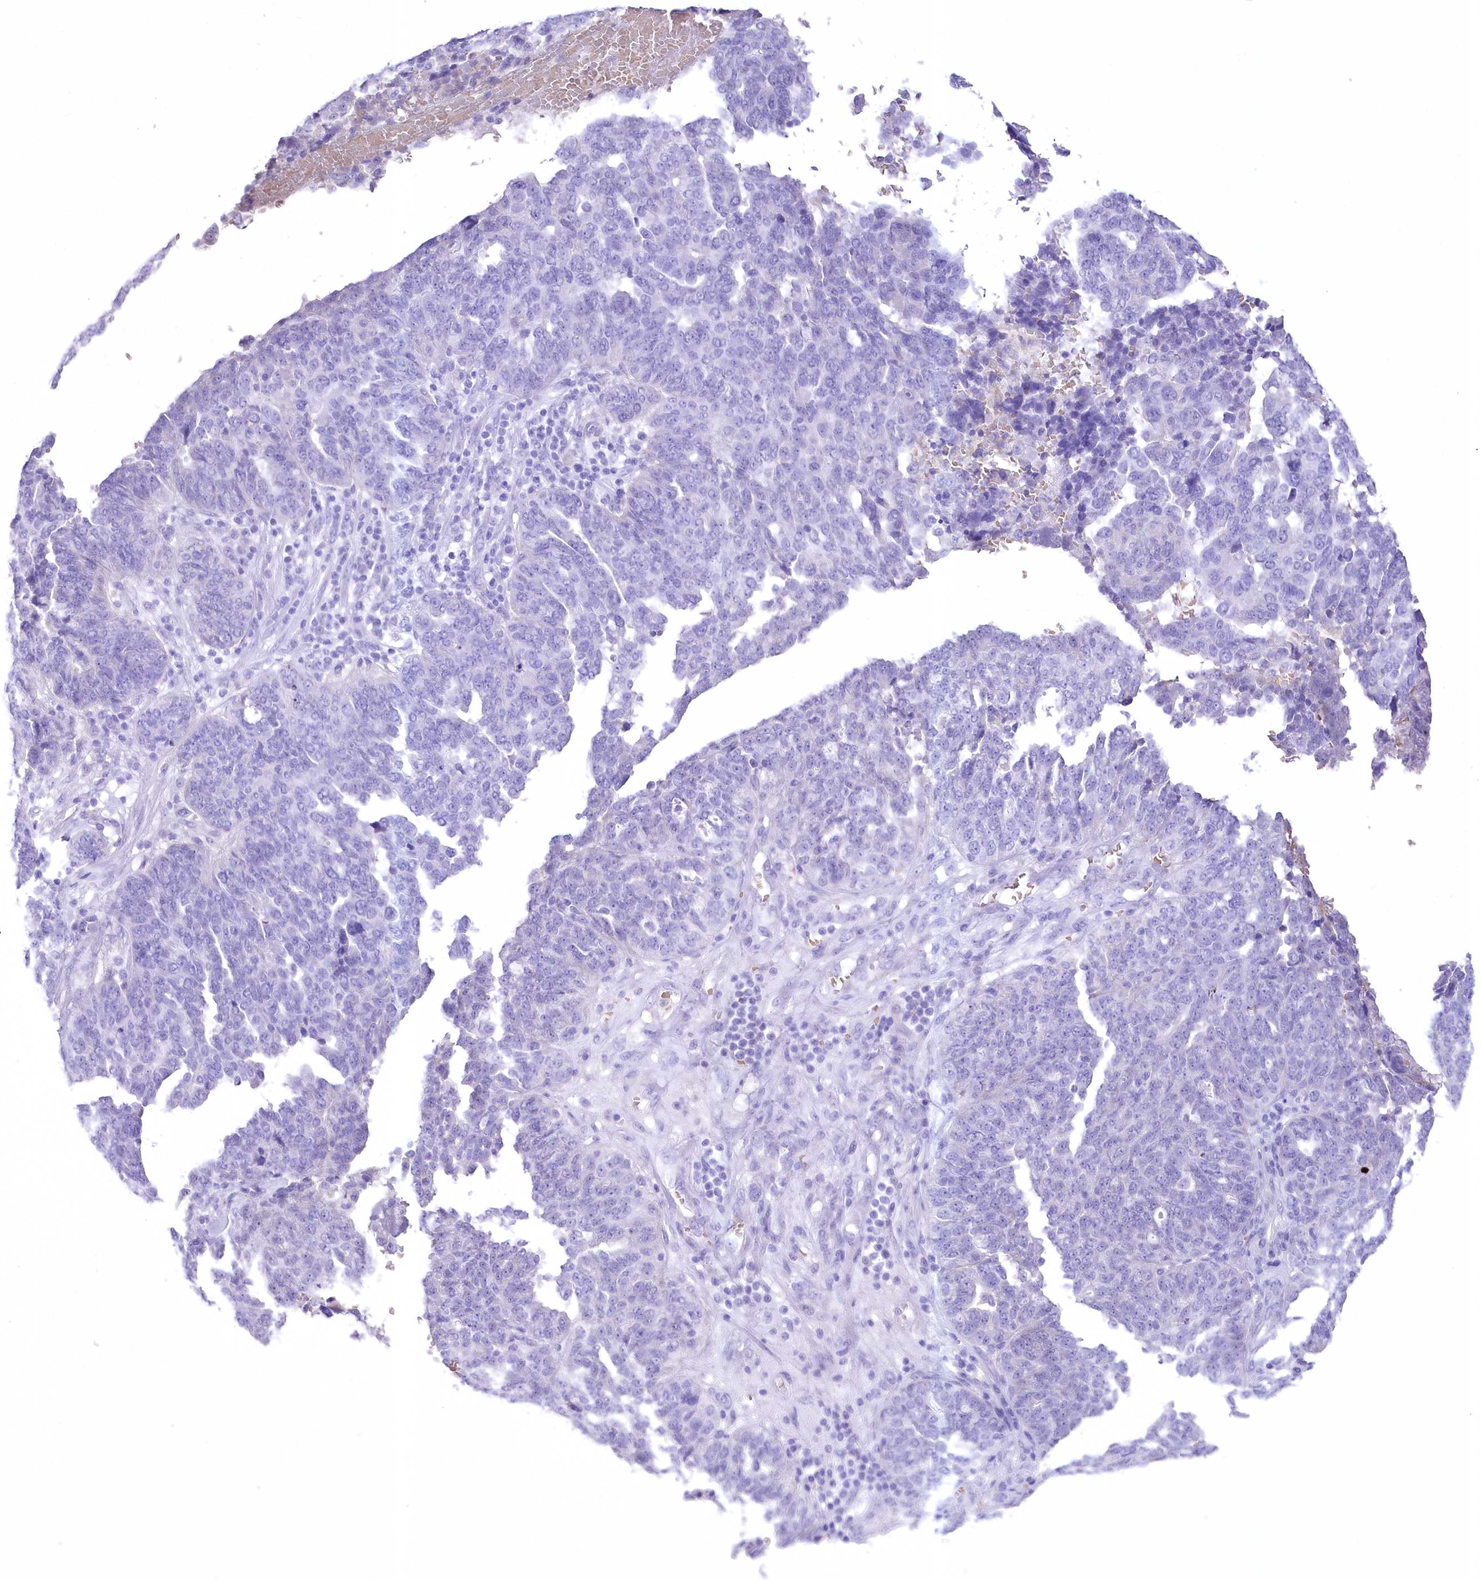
{"staining": {"intensity": "negative", "quantity": "none", "location": "none"}, "tissue": "ovarian cancer", "cell_type": "Tumor cells", "image_type": "cancer", "snomed": [{"axis": "morphology", "description": "Cystadenocarcinoma, serous, NOS"}, {"axis": "topography", "description": "Ovary"}], "caption": "Histopathology image shows no significant protein expression in tumor cells of ovarian cancer. (Brightfield microscopy of DAB (3,3'-diaminobenzidine) immunohistochemistry at high magnification).", "gene": "PRSS53", "patient": {"sex": "female", "age": 59}}